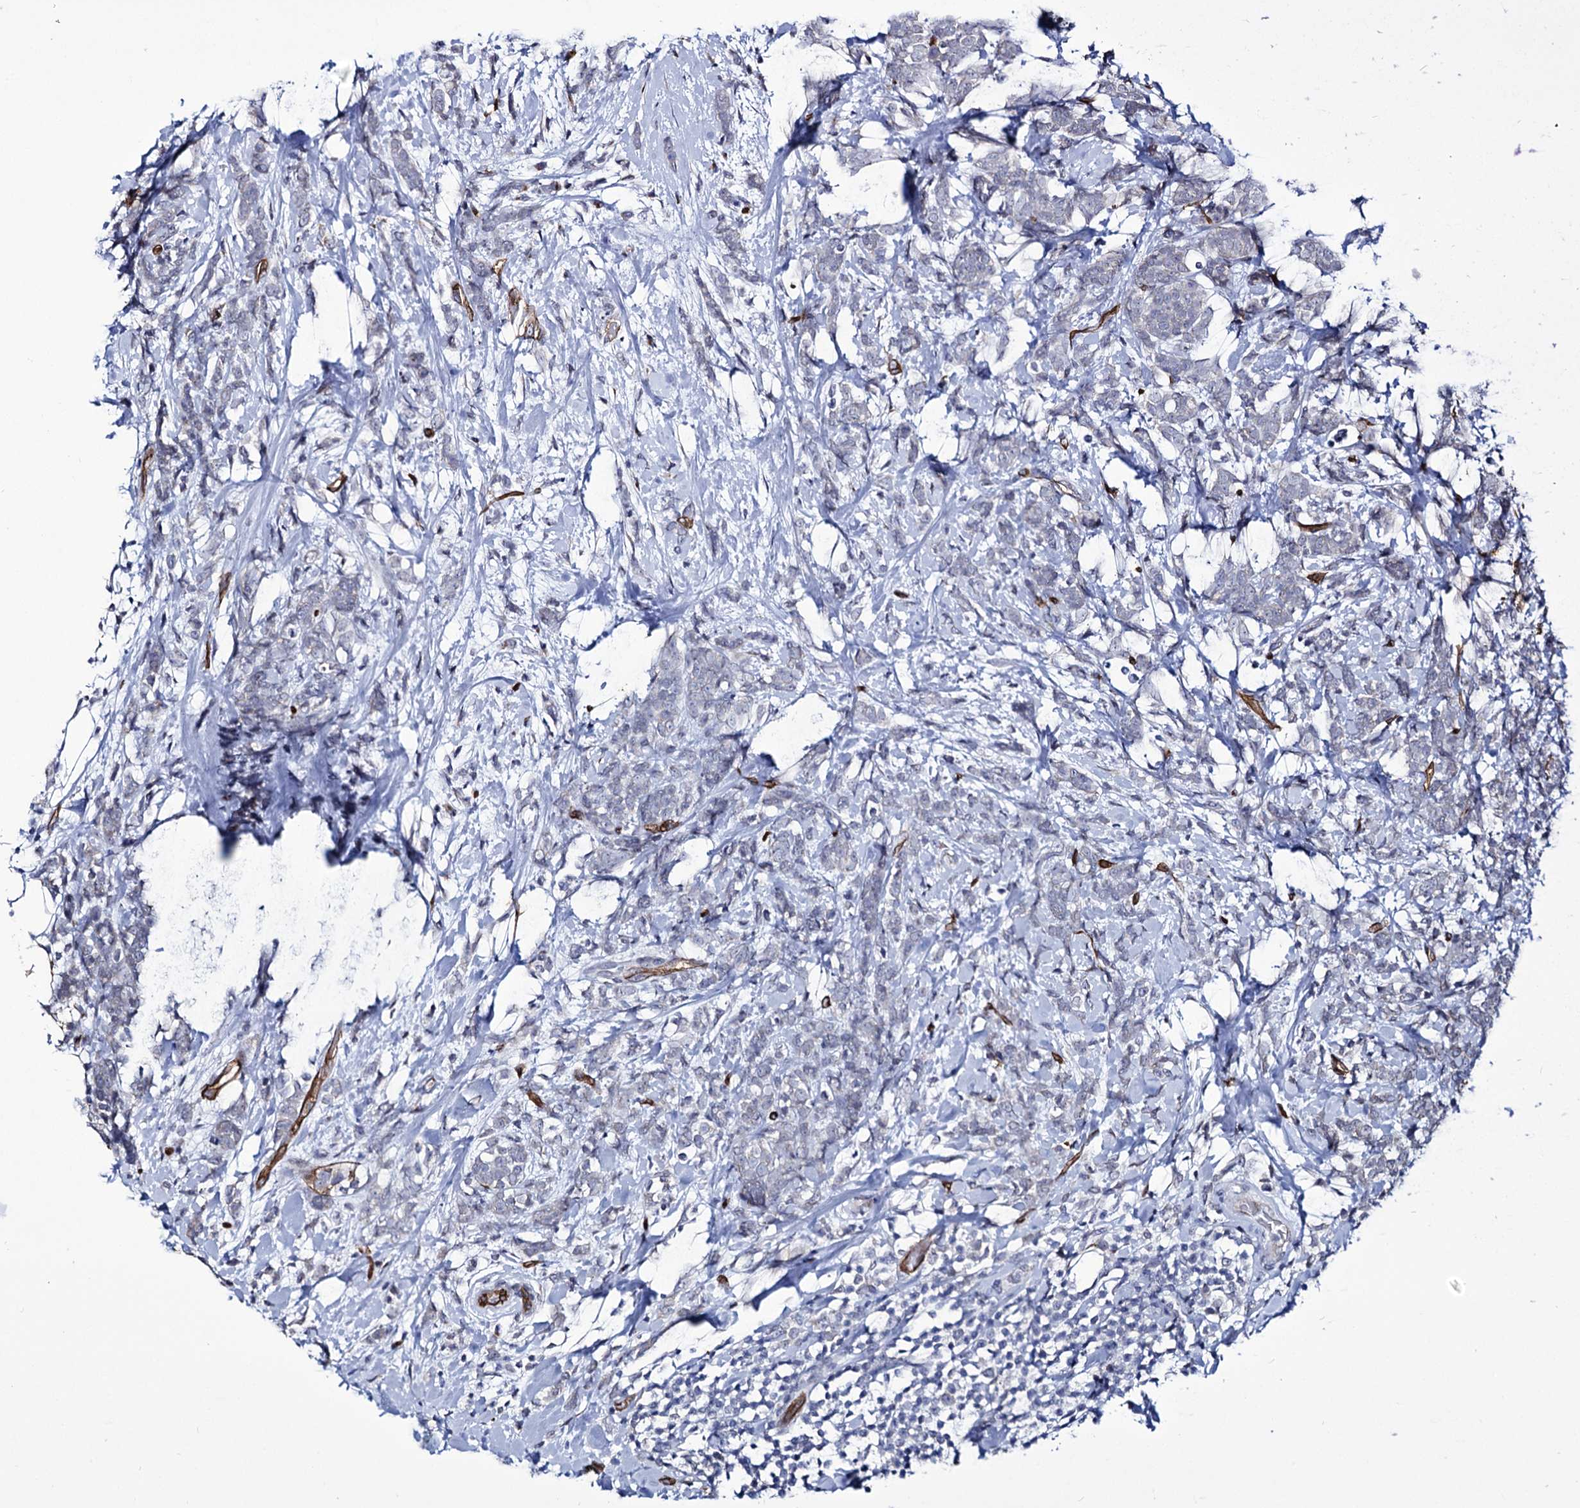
{"staining": {"intensity": "negative", "quantity": "none", "location": "none"}, "tissue": "breast cancer", "cell_type": "Tumor cells", "image_type": "cancer", "snomed": [{"axis": "morphology", "description": "Lobular carcinoma"}, {"axis": "topography", "description": "Breast"}], "caption": "Tumor cells show no significant positivity in breast lobular carcinoma.", "gene": "ZC3H12C", "patient": {"sex": "female", "age": 58}}